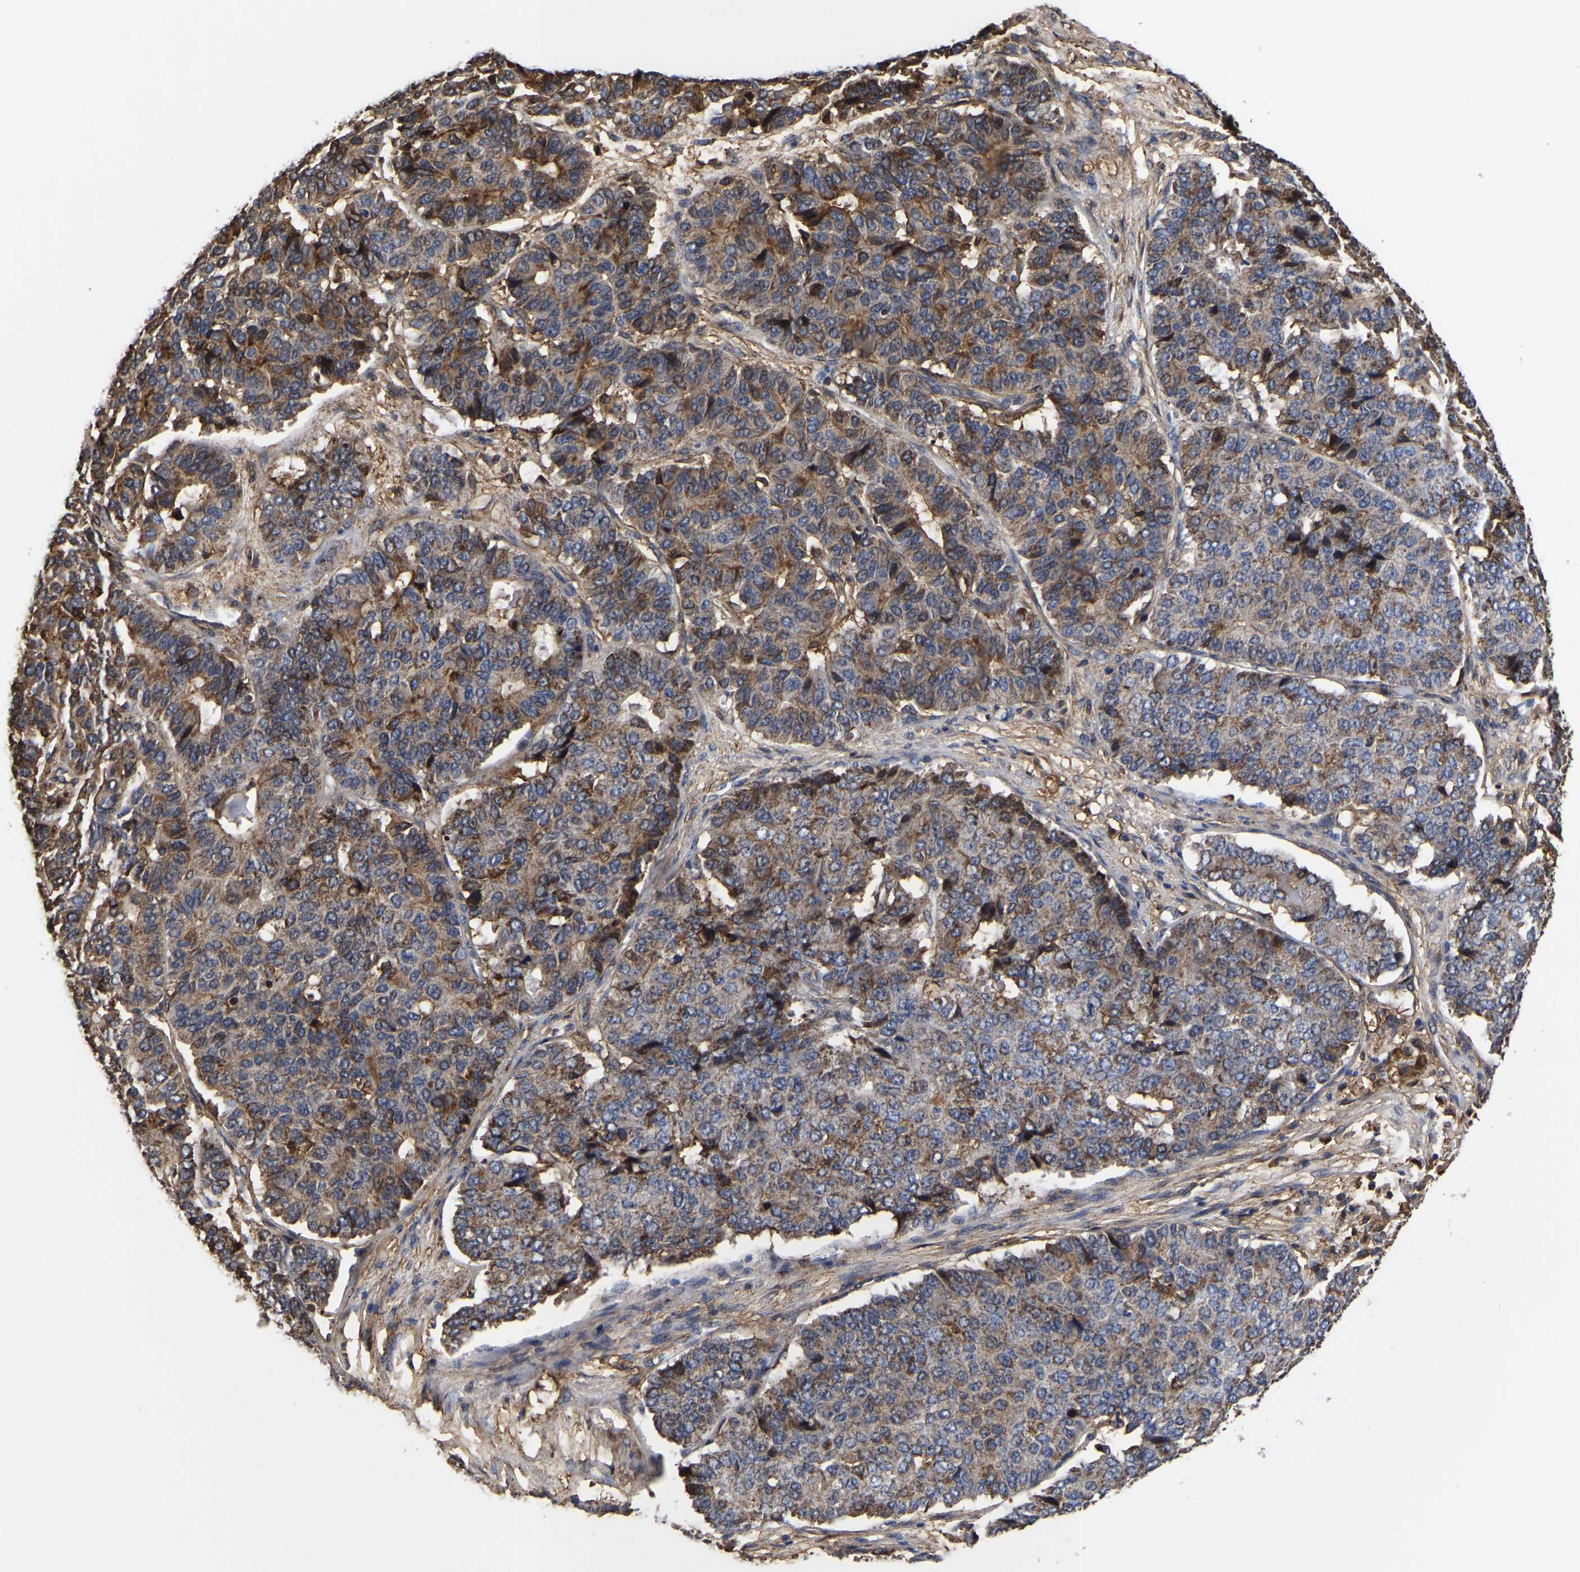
{"staining": {"intensity": "moderate", "quantity": "<25%", "location": "cytoplasmic/membranous"}, "tissue": "pancreatic cancer", "cell_type": "Tumor cells", "image_type": "cancer", "snomed": [{"axis": "morphology", "description": "Adenocarcinoma, NOS"}, {"axis": "topography", "description": "Pancreas"}], "caption": "Brown immunohistochemical staining in adenocarcinoma (pancreatic) exhibits moderate cytoplasmic/membranous staining in approximately <25% of tumor cells.", "gene": "LIF", "patient": {"sex": "male", "age": 50}}